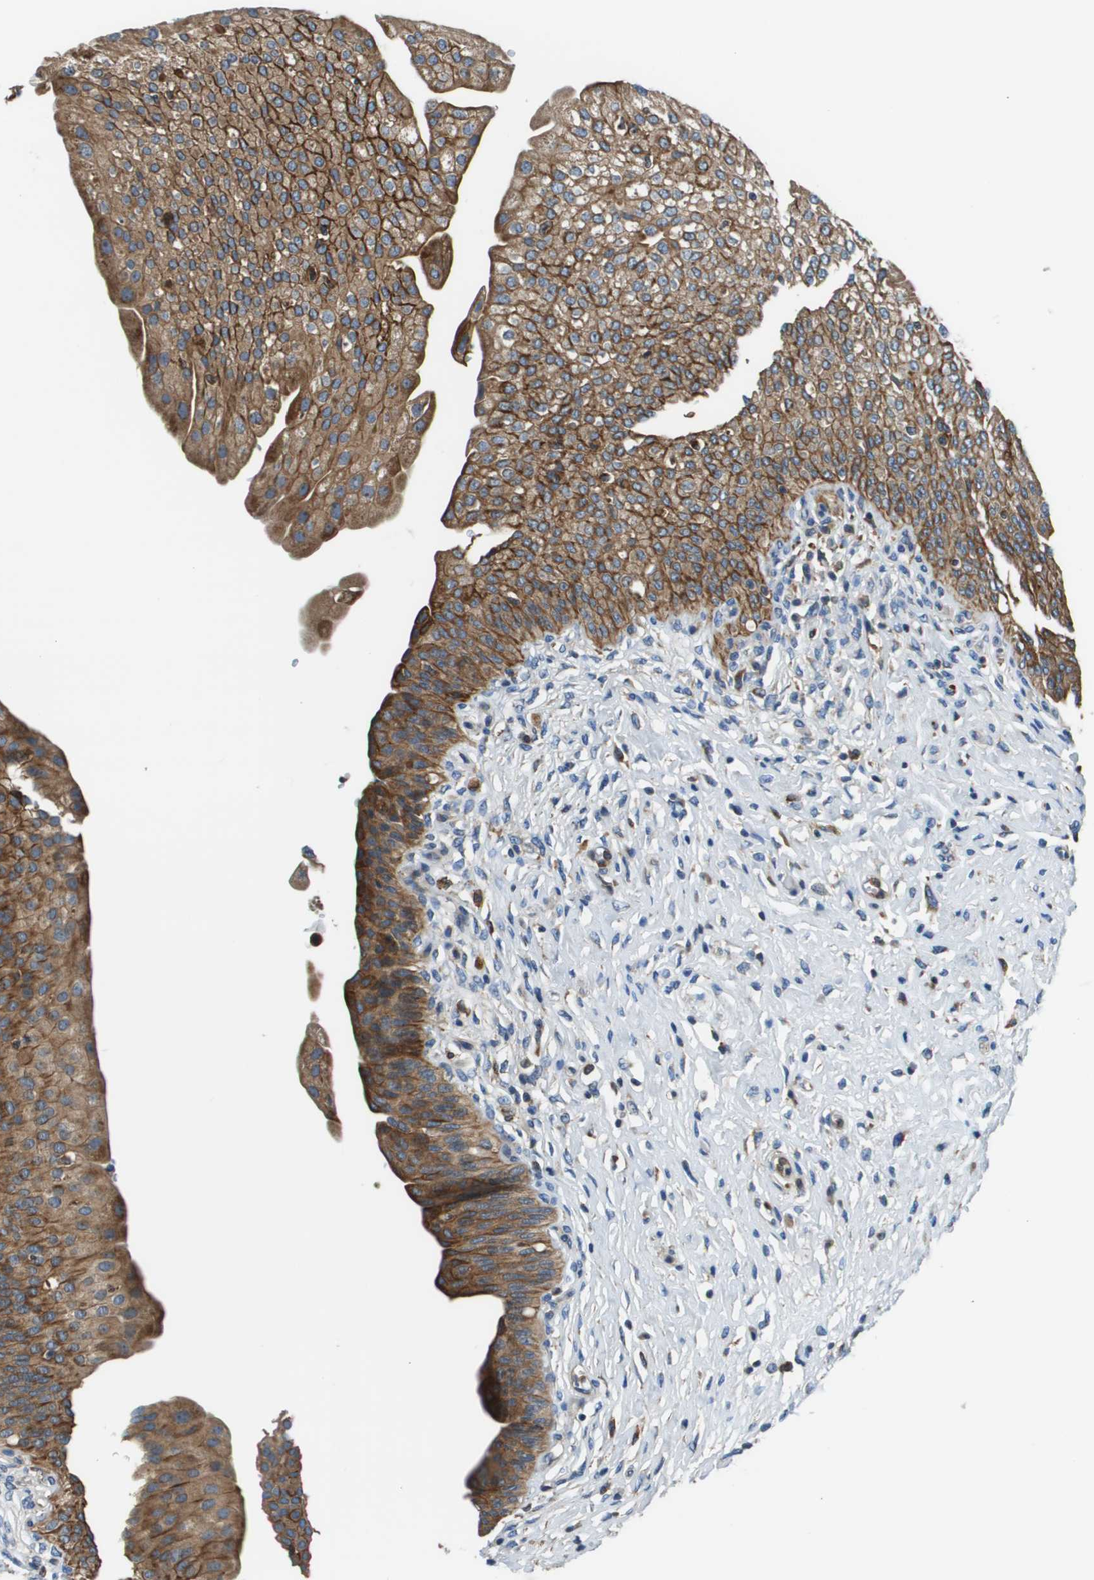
{"staining": {"intensity": "moderate", "quantity": ">75%", "location": "cytoplasmic/membranous"}, "tissue": "urinary bladder", "cell_type": "Urothelial cells", "image_type": "normal", "snomed": [{"axis": "morphology", "description": "Normal tissue, NOS"}, {"axis": "topography", "description": "Urinary bladder"}], "caption": "Protein positivity by immunohistochemistry (IHC) demonstrates moderate cytoplasmic/membranous positivity in about >75% of urothelial cells in normal urinary bladder.", "gene": "CNPY3", "patient": {"sex": "male", "age": 46}}